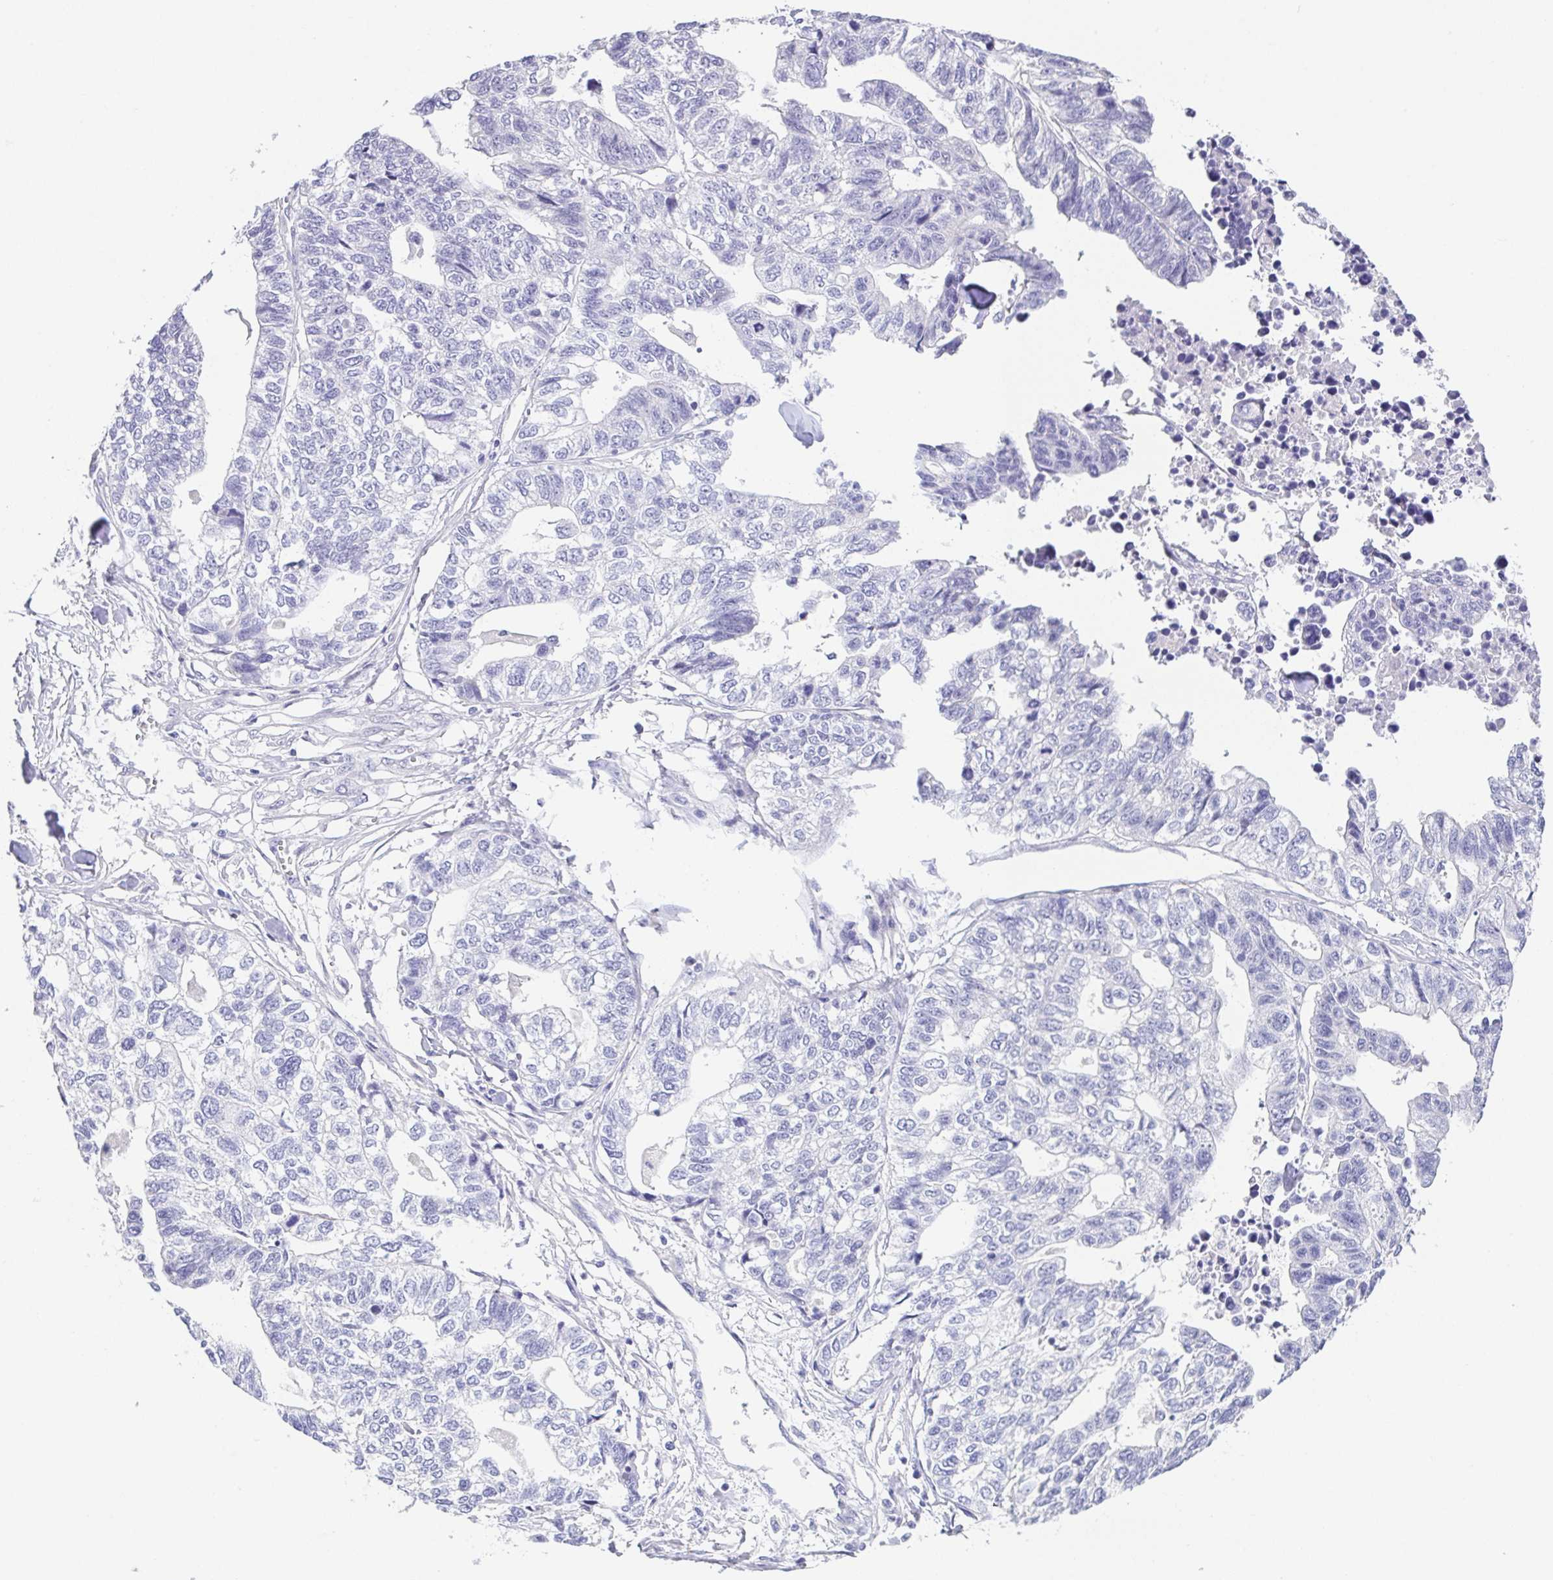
{"staining": {"intensity": "negative", "quantity": "none", "location": "none"}, "tissue": "stomach cancer", "cell_type": "Tumor cells", "image_type": "cancer", "snomed": [{"axis": "morphology", "description": "Adenocarcinoma, NOS"}, {"axis": "topography", "description": "Stomach, upper"}], "caption": "An immunohistochemistry (IHC) image of stomach cancer (adenocarcinoma) is shown. There is no staining in tumor cells of stomach cancer (adenocarcinoma). (DAB IHC, high magnification).", "gene": "HAPLN2", "patient": {"sex": "female", "age": 67}}